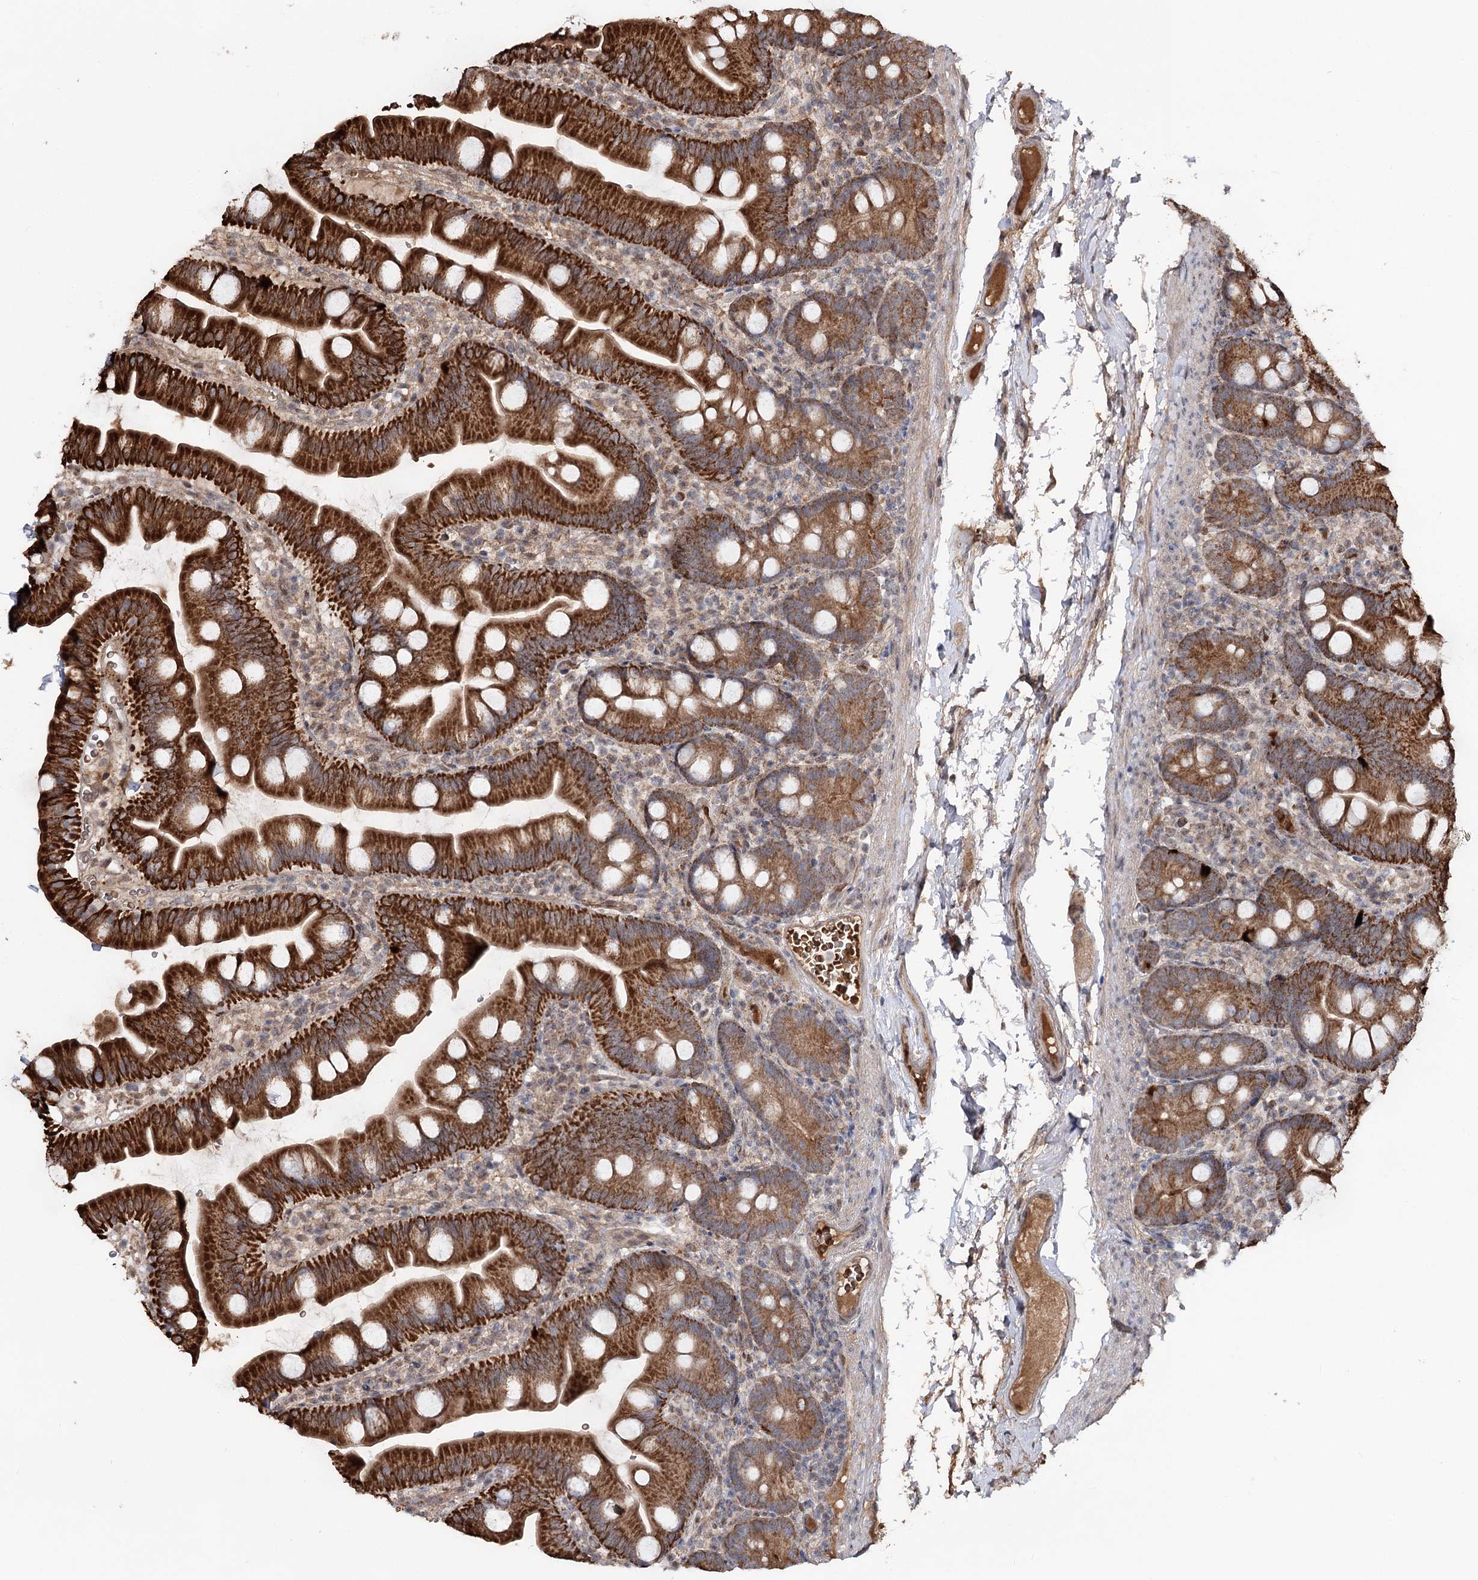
{"staining": {"intensity": "strong", "quantity": ">75%", "location": "cytoplasmic/membranous"}, "tissue": "small intestine", "cell_type": "Glandular cells", "image_type": "normal", "snomed": [{"axis": "morphology", "description": "Normal tissue, NOS"}, {"axis": "topography", "description": "Small intestine"}], "caption": "DAB immunohistochemical staining of unremarkable small intestine displays strong cytoplasmic/membranous protein staining in about >75% of glandular cells. (IHC, brightfield microscopy, high magnification).", "gene": "MSANTD2", "patient": {"sex": "female", "age": 68}}